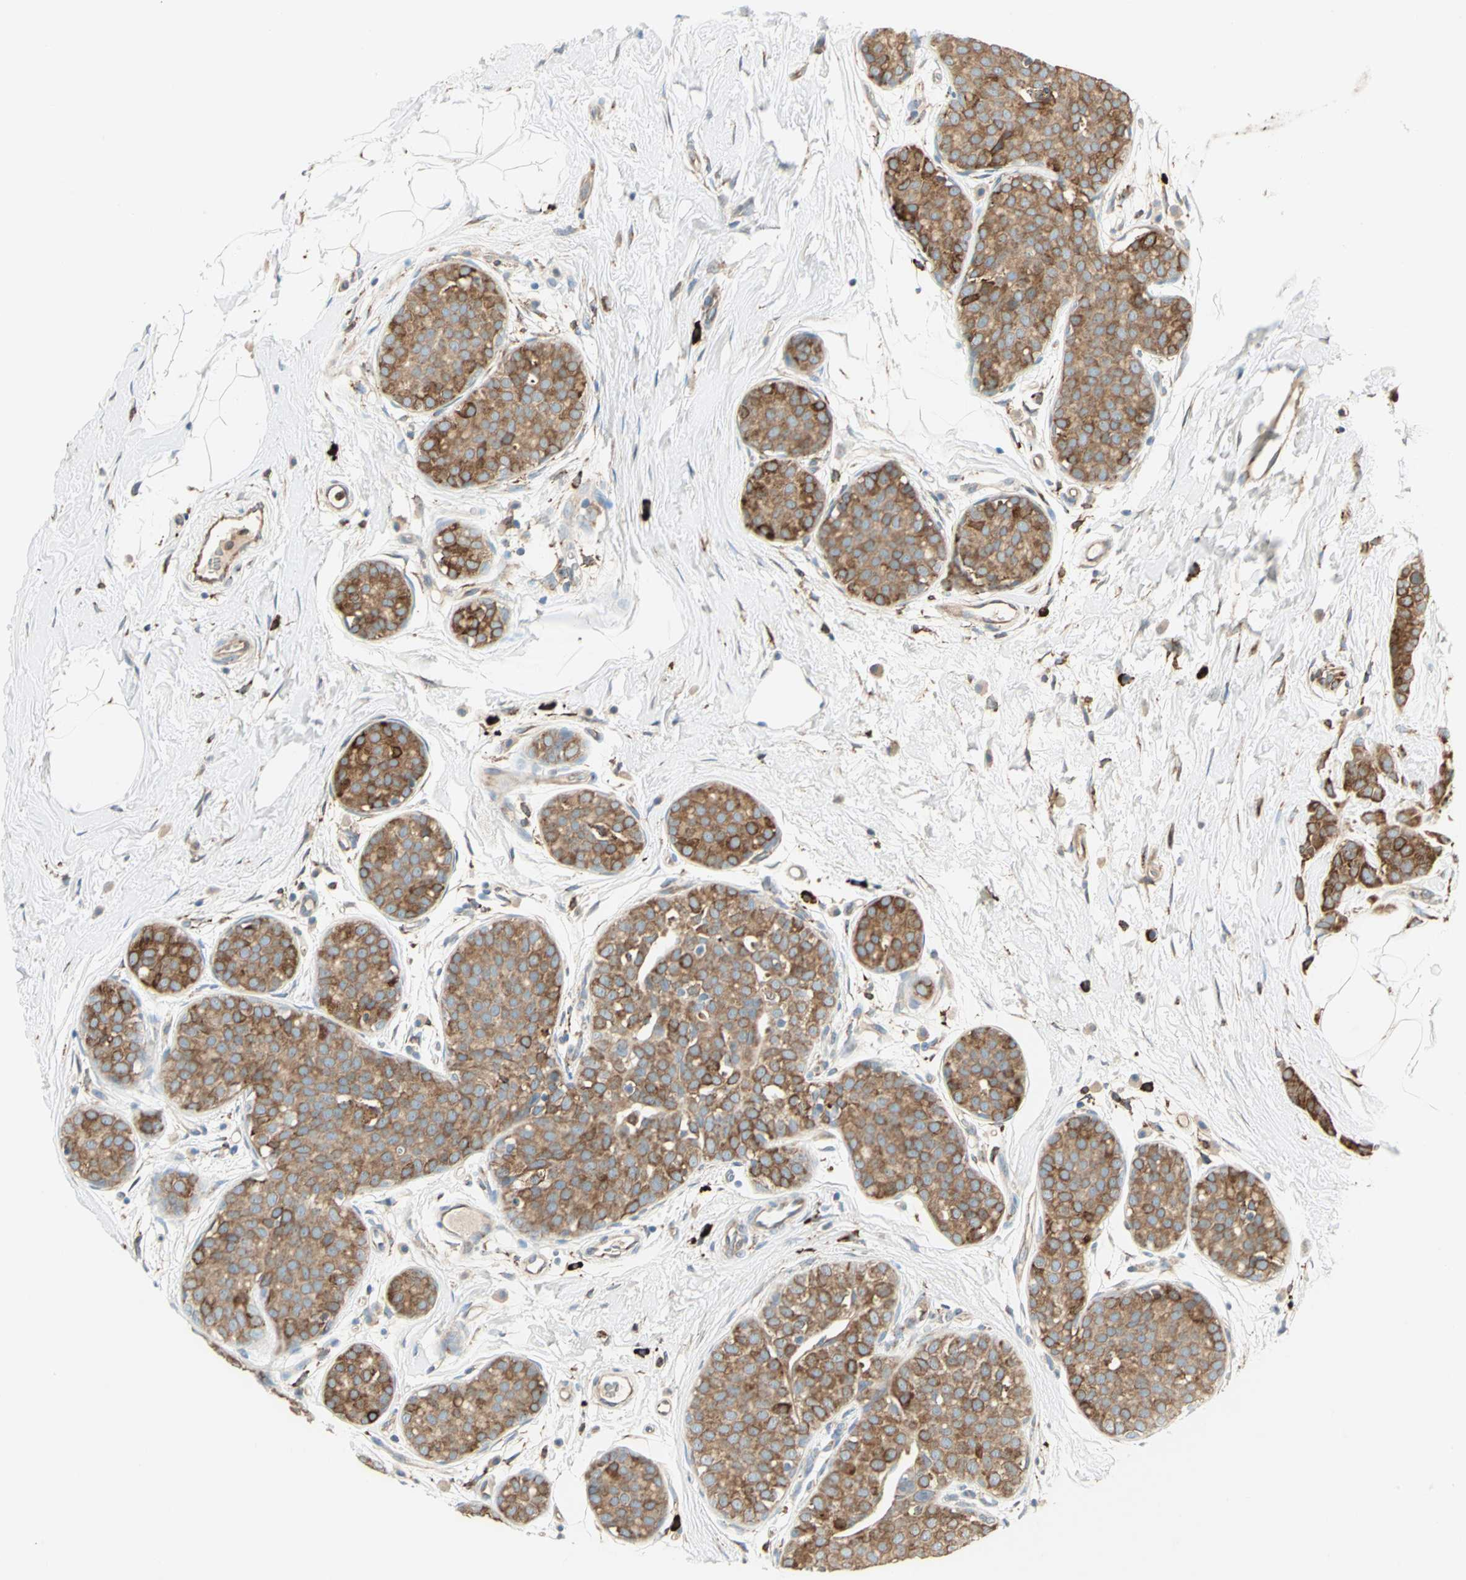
{"staining": {"intensity": "moderate", "quantity": ">75%", "location": "cytoplasmic/membranous"}, "tissue": "breast cancer", "cell_type": "Tumor cells", "image_type": "cancer", "snomed": [{"axis": "morphology", "description": "Lobular carcinoma, in situ"}, {"axis": "morphology", "description": "Lobular carcinoma"}, {"axis": "topography", "description": "Breast"}], "caption": "Immunohistochemistry (DAB (3,3'-diaminobenzidine)) staining of breast lobular carcinoma displays moderate cytoplasmic/membranous protein positivity in approximately >75% of tumor cells. (brown staining indicates protein expression, while blue staining denotes nuclei).", "gene": "PDIA4", "patient": {"sex": "female", "age": 41}}